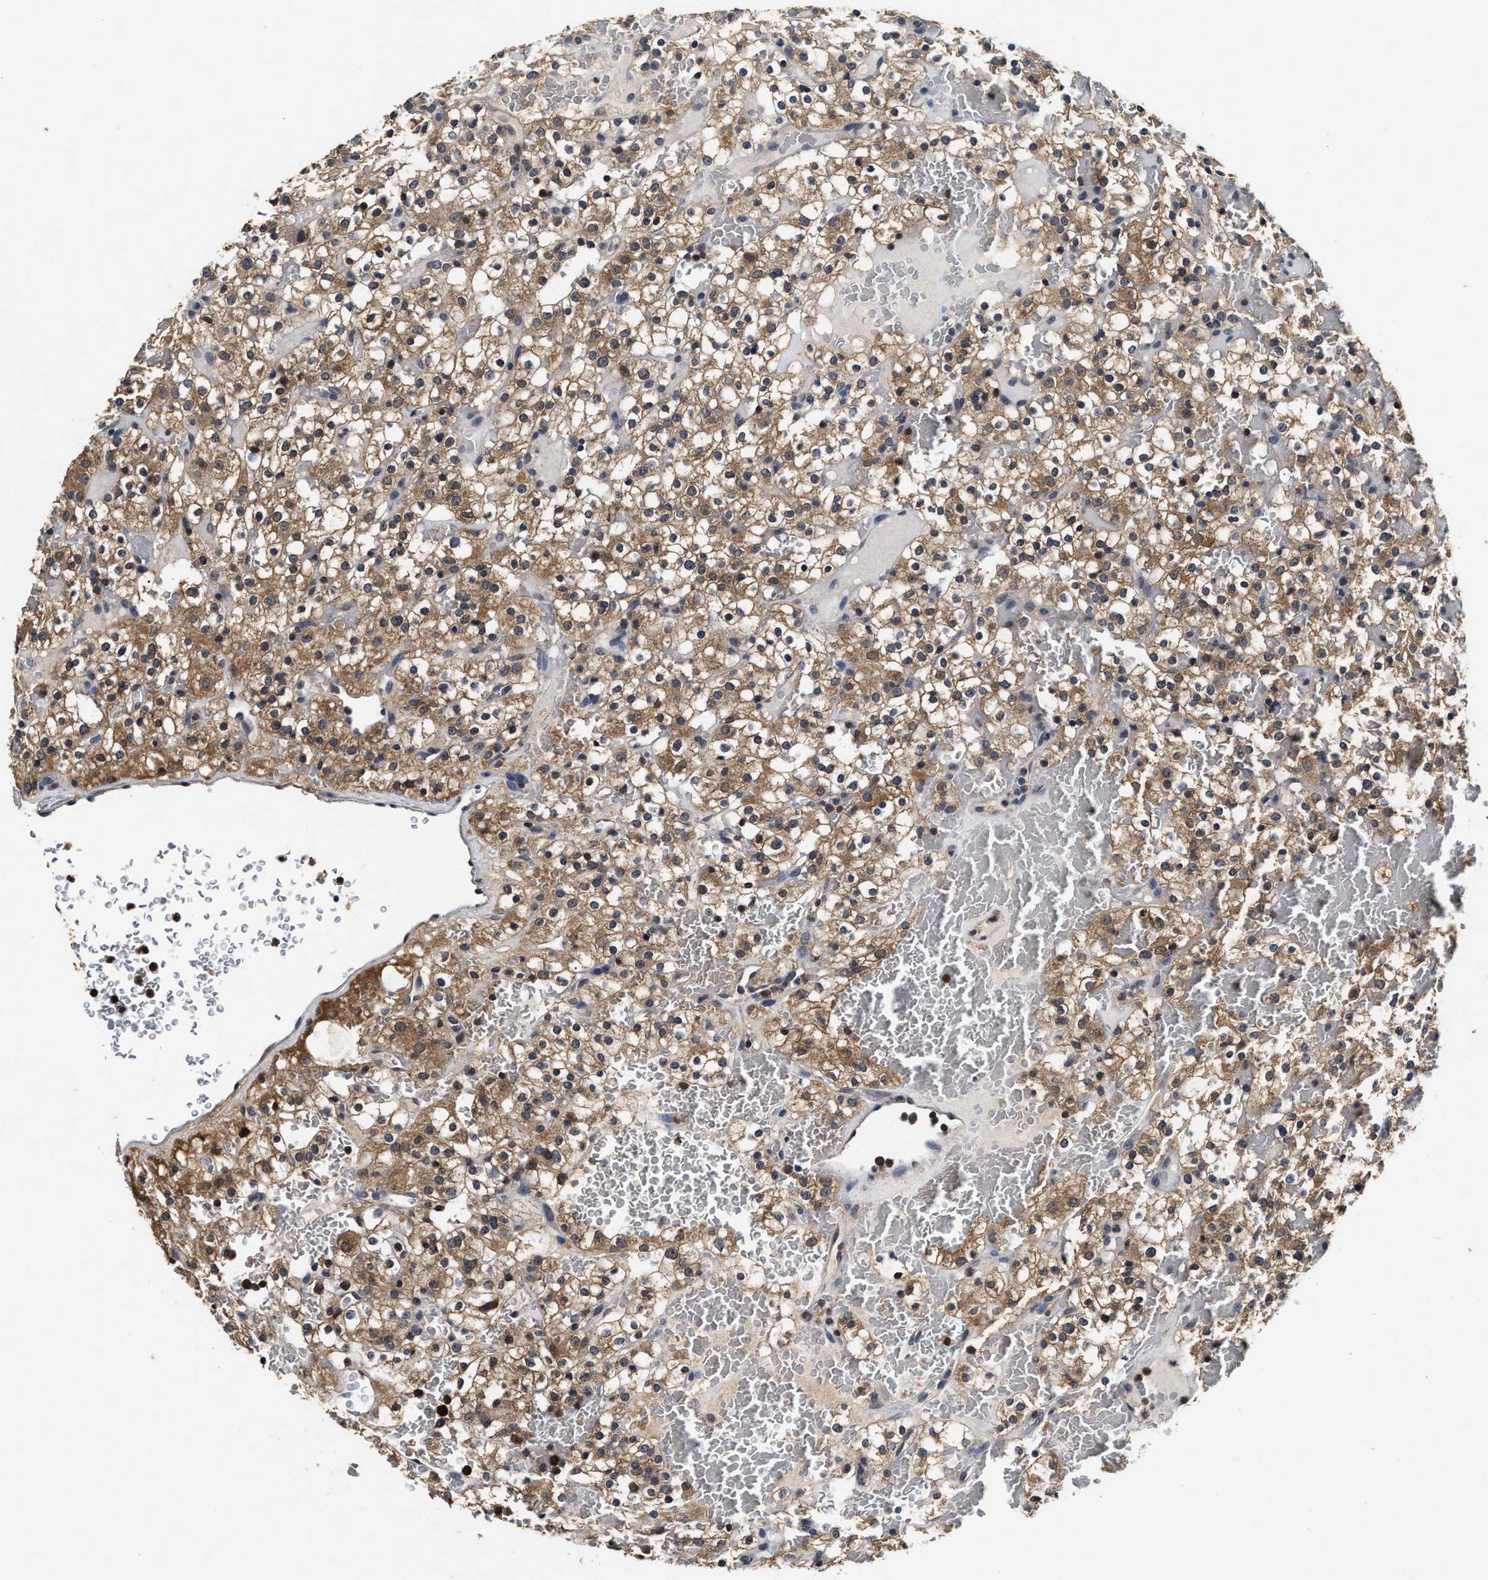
{"staining": {"intensity": "moderate", "quantity": ">75%", "location": "cytoplasmic/membranous"}, "tissue": "renal cancer", "cell_type": "Tumor cells", "image_type": "cancer", "snomed": [{"axis": "morphology", "description": "Normal tissue, NOS"}, {"axis": "morphology", "description": "Adenocarcinoma, NOS"}, {"axis": "topography", "description": "Kidney"}], "caption": "Renal cancer (adenocarcinoma) stained with DAB immunohistochemistry shows medium levels of moderate cytoplasmic/membranous positivity in approximately >75% of tumor cells.", "gene": "ACAT2", "patient": {"sex": "female", "age": 72}}